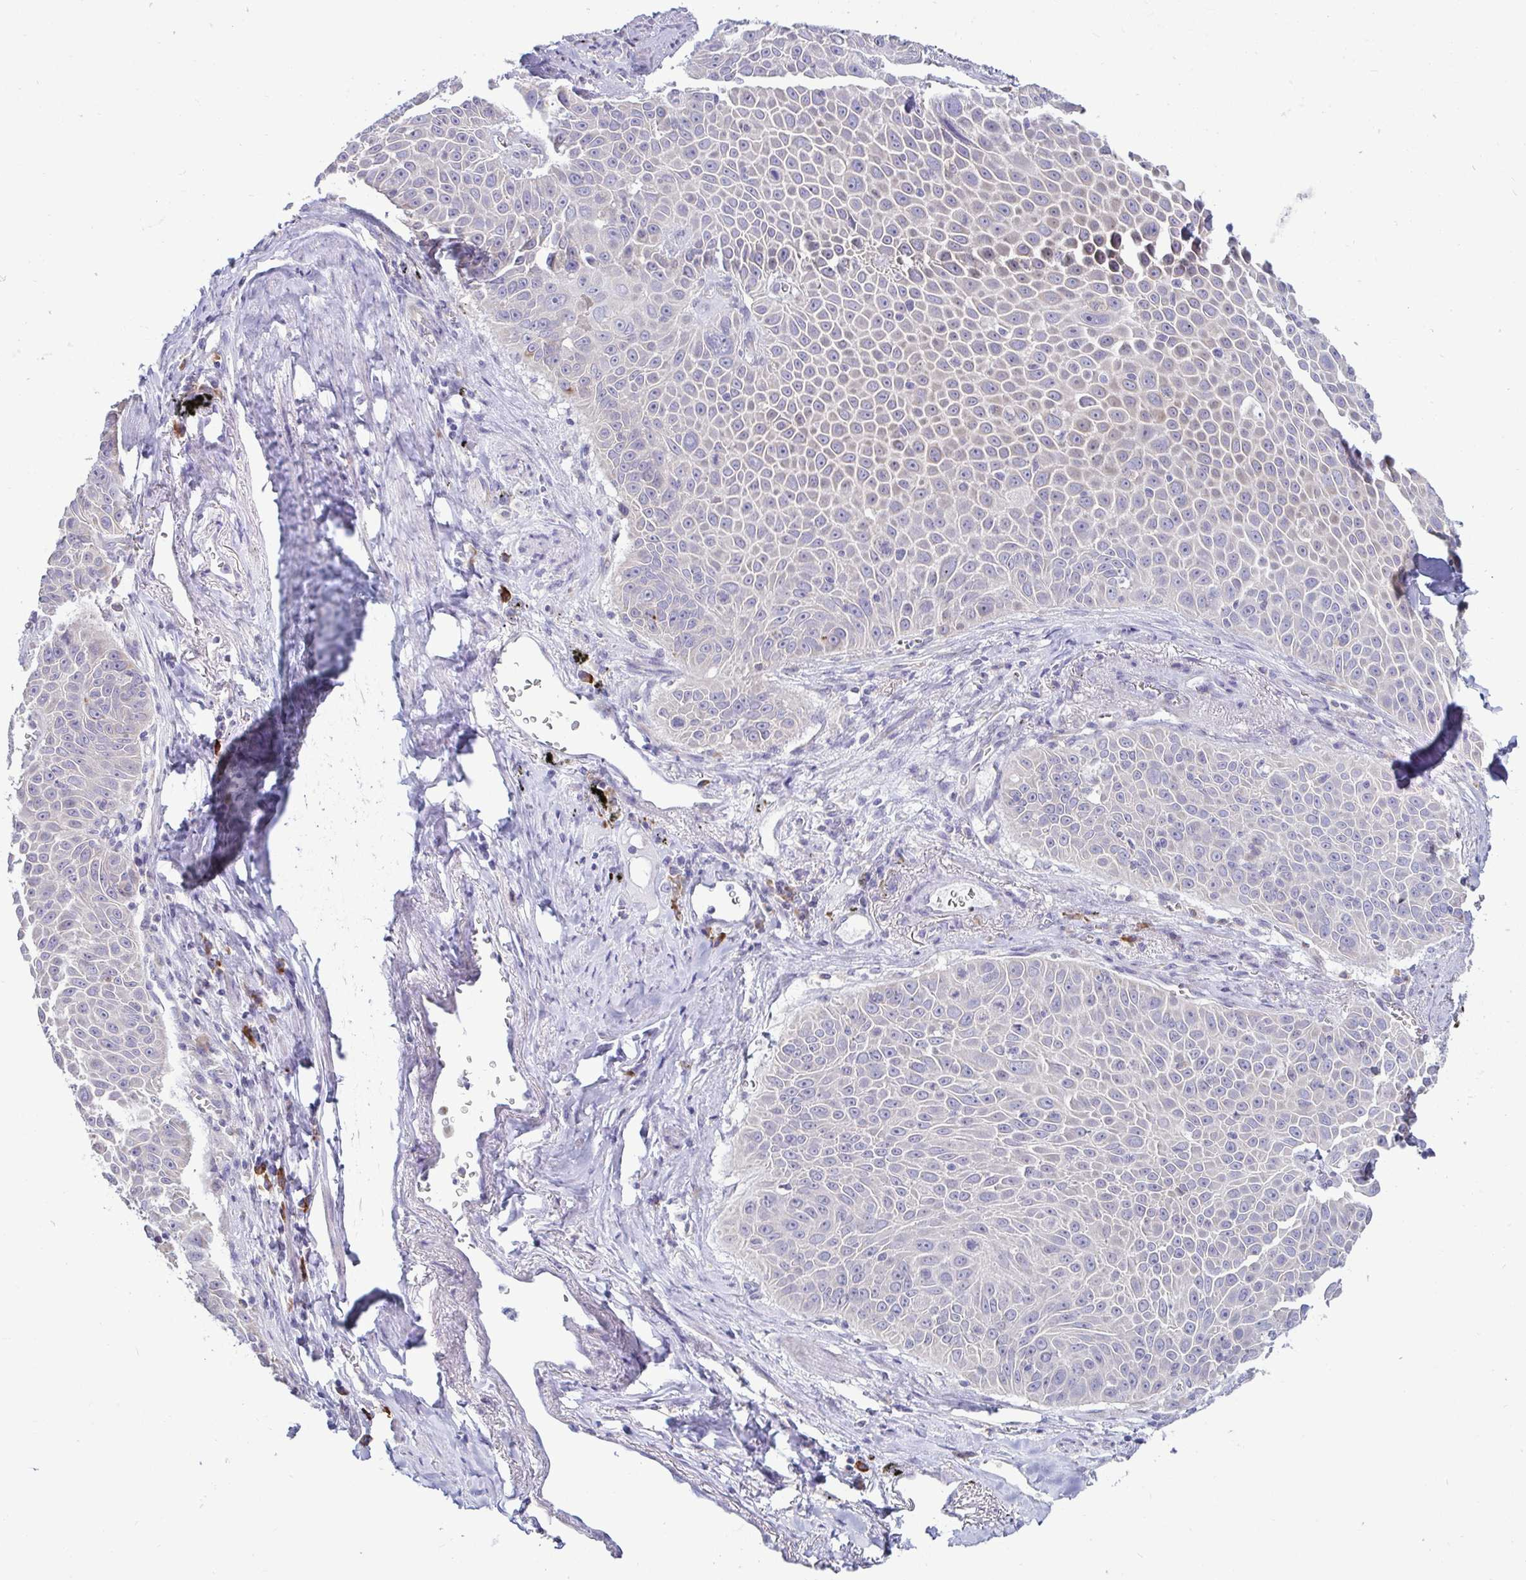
{"staining": {"intensity": "negative", "quantity": "none", "location": "none"}, "tissue": "lung cancer", "cell_type": "Tumor cells", "image_type": "cancer", "snomed": [{"axis": "morphology", "description": "Squamous cell carcinoma, NOS"}, {"axis": "morphology", "description": "Squamous cell carcinoma, metastatic, NOS"}, {"axis": "topography", "description": "Lymph node"}, {"axis": "topography", "description": "Lung"}], "caption": "Lung squamous cell carcinoma stained for a protein using immunohistochemistry (IHC) reveals no positivity tumor cells.", "gene": "TFPI2", "patient": {"sex": "female", "age": 62}}